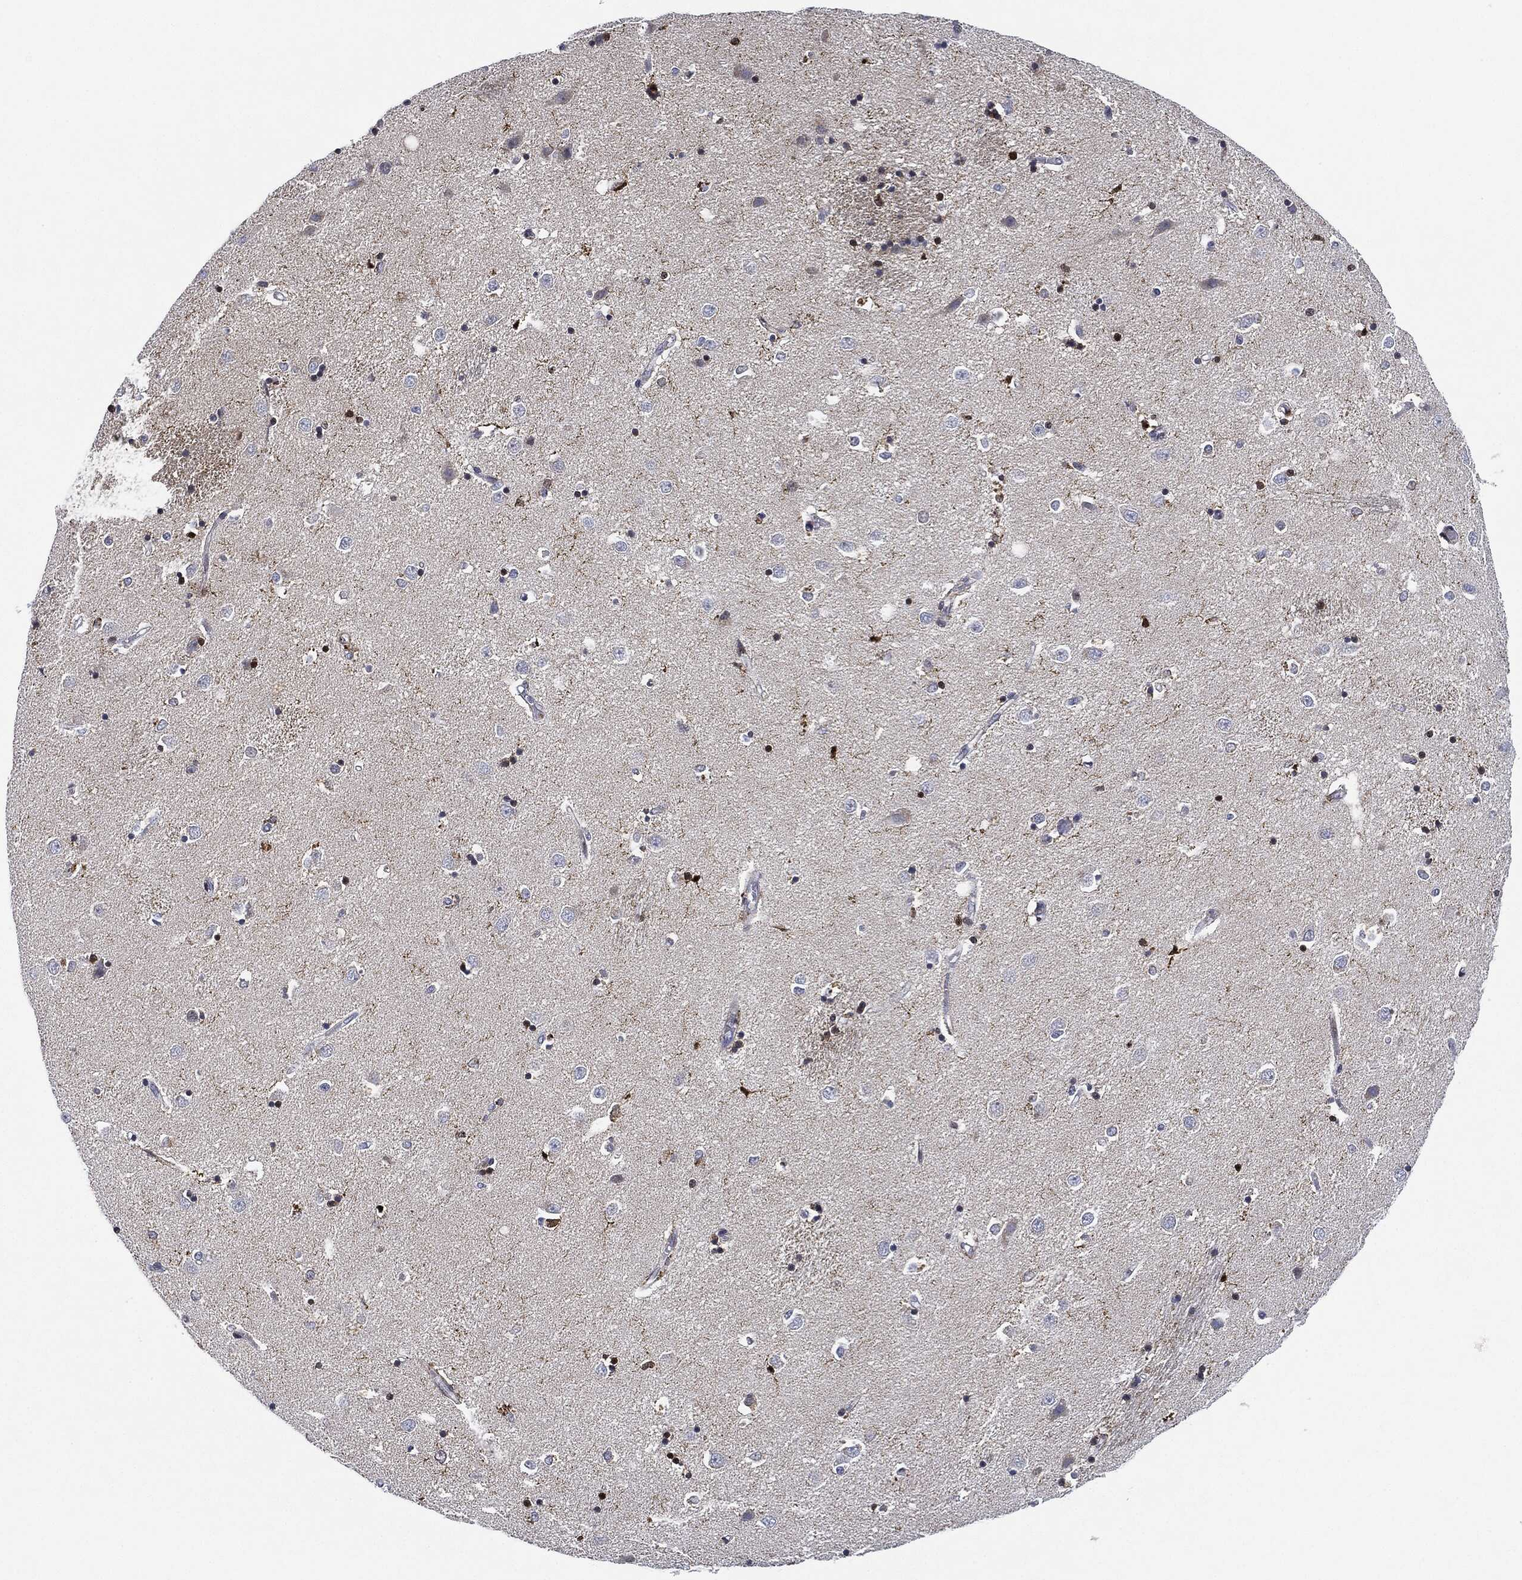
{"staining": {"intensity": "strong", "quantity": "<25%", "location": "cytoplasmic/membranous,nuclear"}, "tissue": "caudate", "cell_type": "Glial cells", "image_type": "normal", "snomed": [{"axis": "morphology", "description": "Normal tissue, NOS"}, {"axis": "topography", "description": "Lateral ventricle wall"}], "caption": "Immunohistochemical staining of benign caudate displays strong cytoplasmic/membranous,nuclear protein positivity in about <25% of glial cells. The protein of interest is stained brown, and the nuclei are stained in blue (DAB (3,3'-diaminobenzidine) IHC with brightfield microscopy, high magnification).", "gene": "NANOS3", "patient": {"sex": "male", "age": 54}}